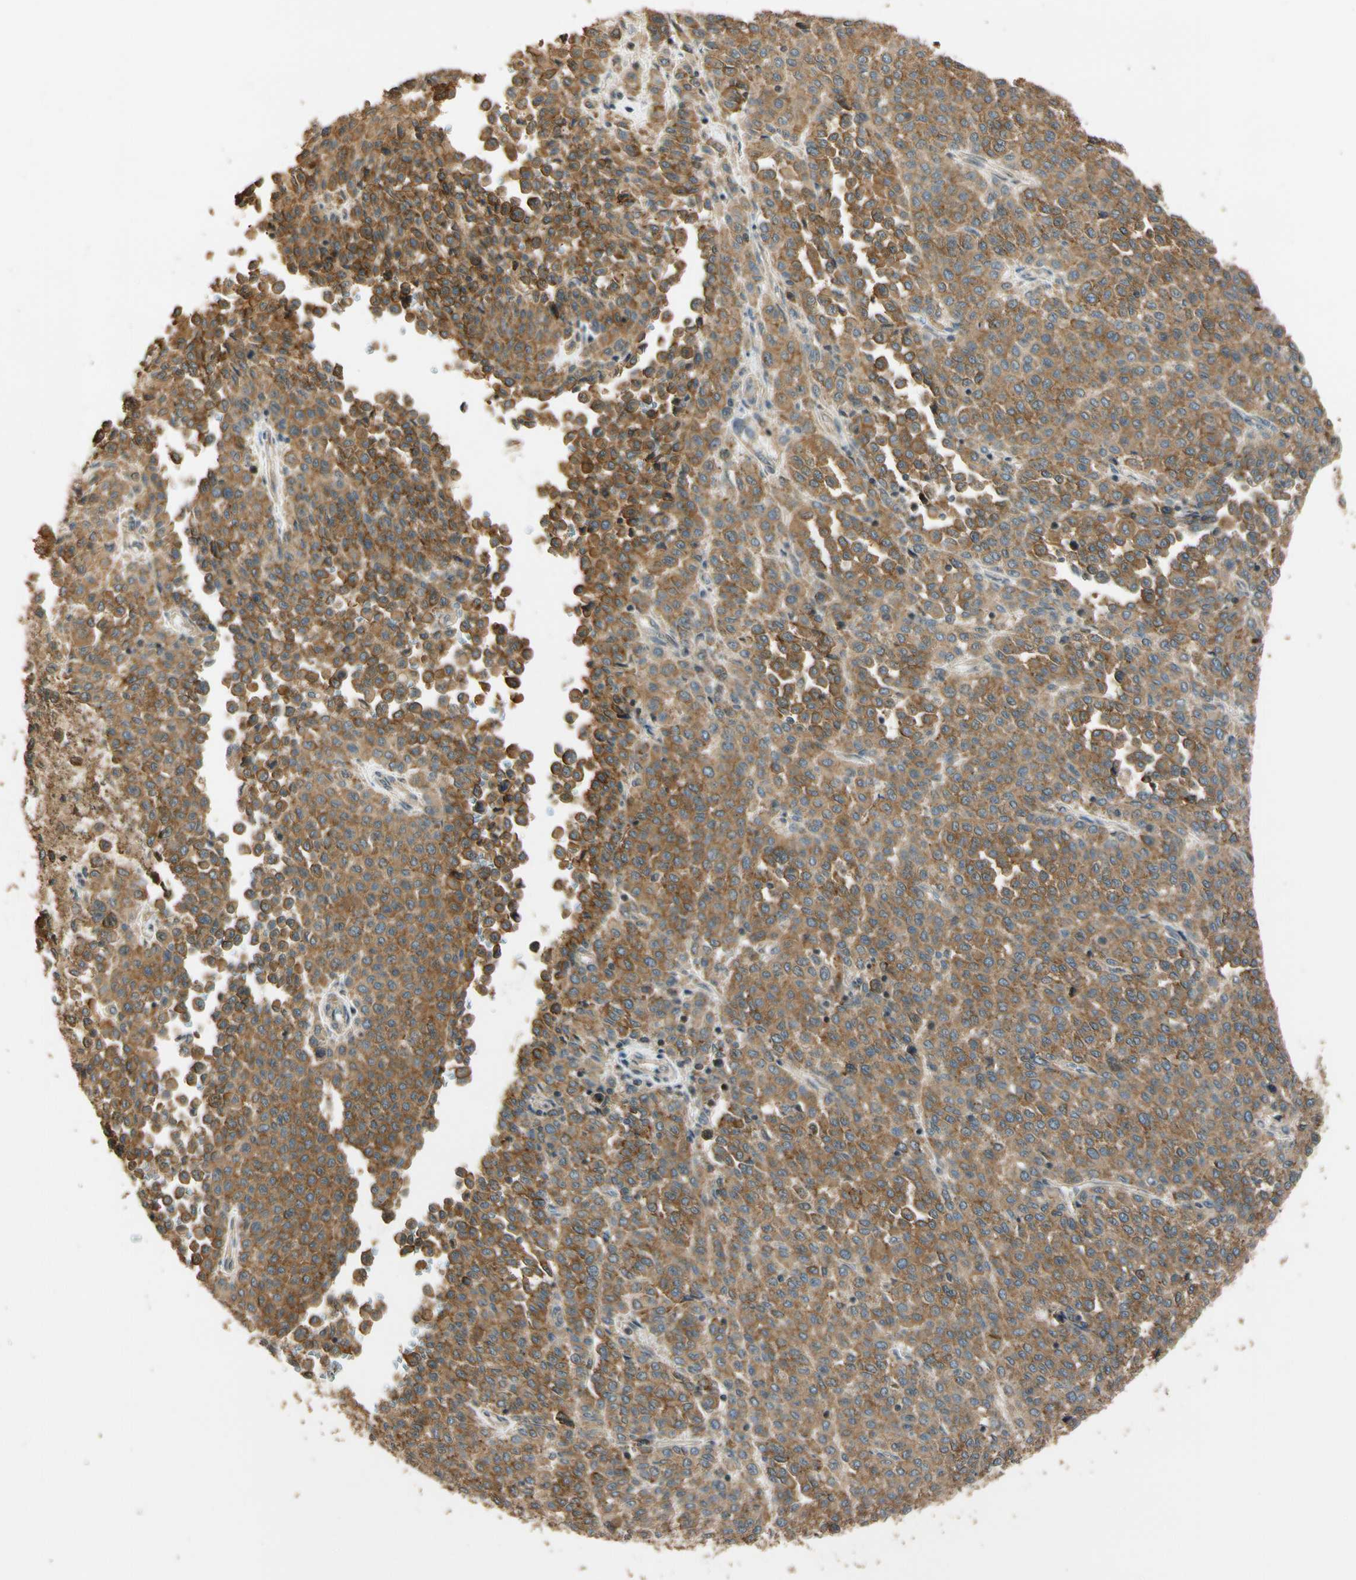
{"staining": {"intensity": "moderate", "quantity": ">75%", "location": "cytoplasmic/membranous"}, "tissue": "melanoma", "cell_type": "Tumor cells", "image_type": "cancer", "snomed": [{"axis": "morphology", "description": "Malignant melanoma, Metastatic site"}, {"axis": "topography", "description": "Pancreas"}], "caption": "Immunohistochemical staining of melanoma reveals moderate cytoplasmic/membranous protein expression in approximately >75% of tumor cells. The staining was performed using DAB (3,3'-diaminobenzidine), with brown indicating positive protein expression. Nuclei are stained blue with hematoxylin.", "gene": "LAMTOR1", "patient": {"sex": "female", "age": 30}}